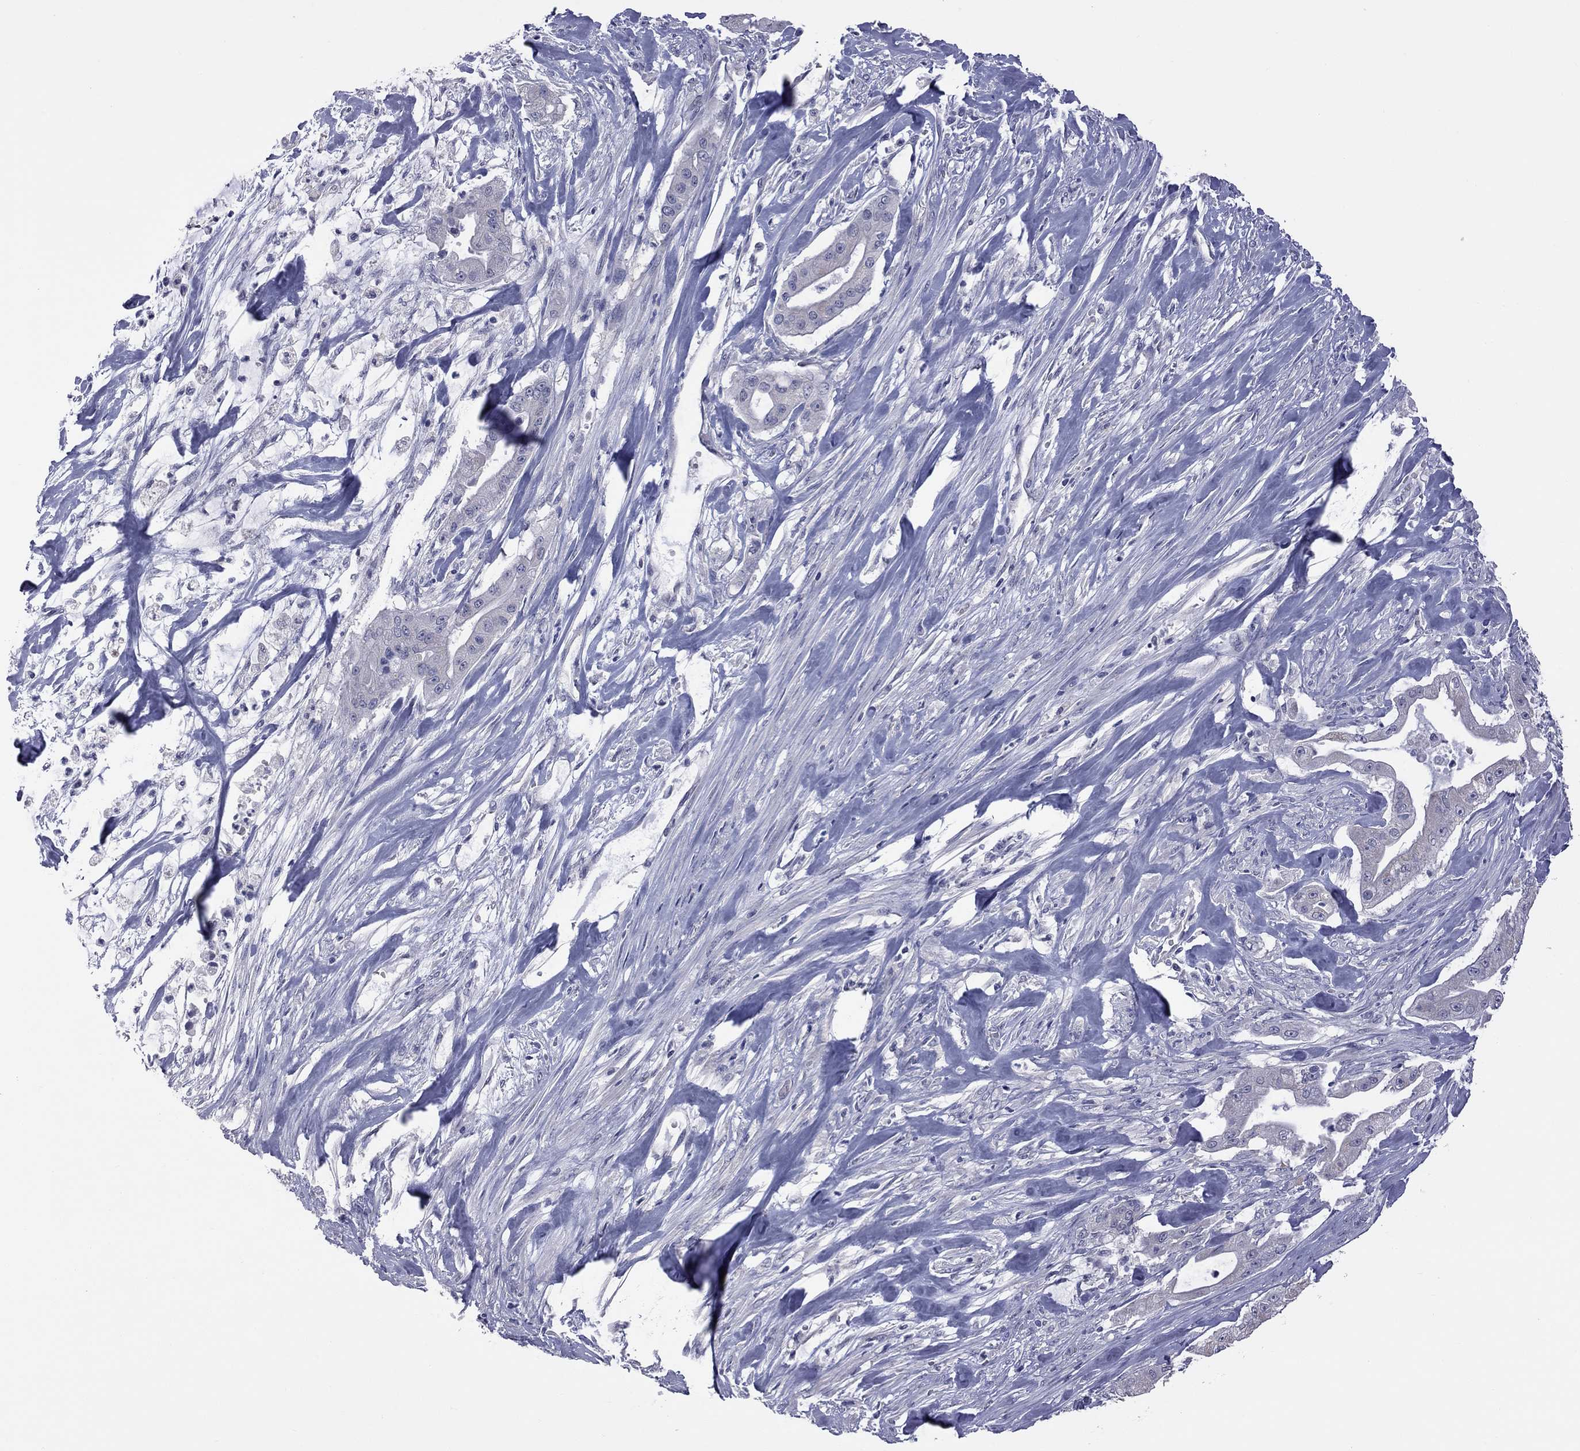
{"staining": {"intensity": "negative", "quantity": "none", "location": "none"}, "tissue": "pancreatic cancer", "cell_type": "Tumor cells", "image_type": "cancer", "snomed": [{"axis": "morphology", "description": "Normal tissue, NOS"}, {"axis": "morphology", "description": "Inflammation, NOS"}, {"axis": "morphology", "description": "Adenocarcinoma, NOS"}, {"axis": "topography", "description": "Pancreas"}], "caption": "Tumor cells show no significant protein positivity in pancreatic adenocarcinoma. The staining is performed using DAB brown chromogen with nuclei counter-stained in using hematoxylin.", "gene": "HYLS1", "patient": {"sex": "male", "age": 57}}